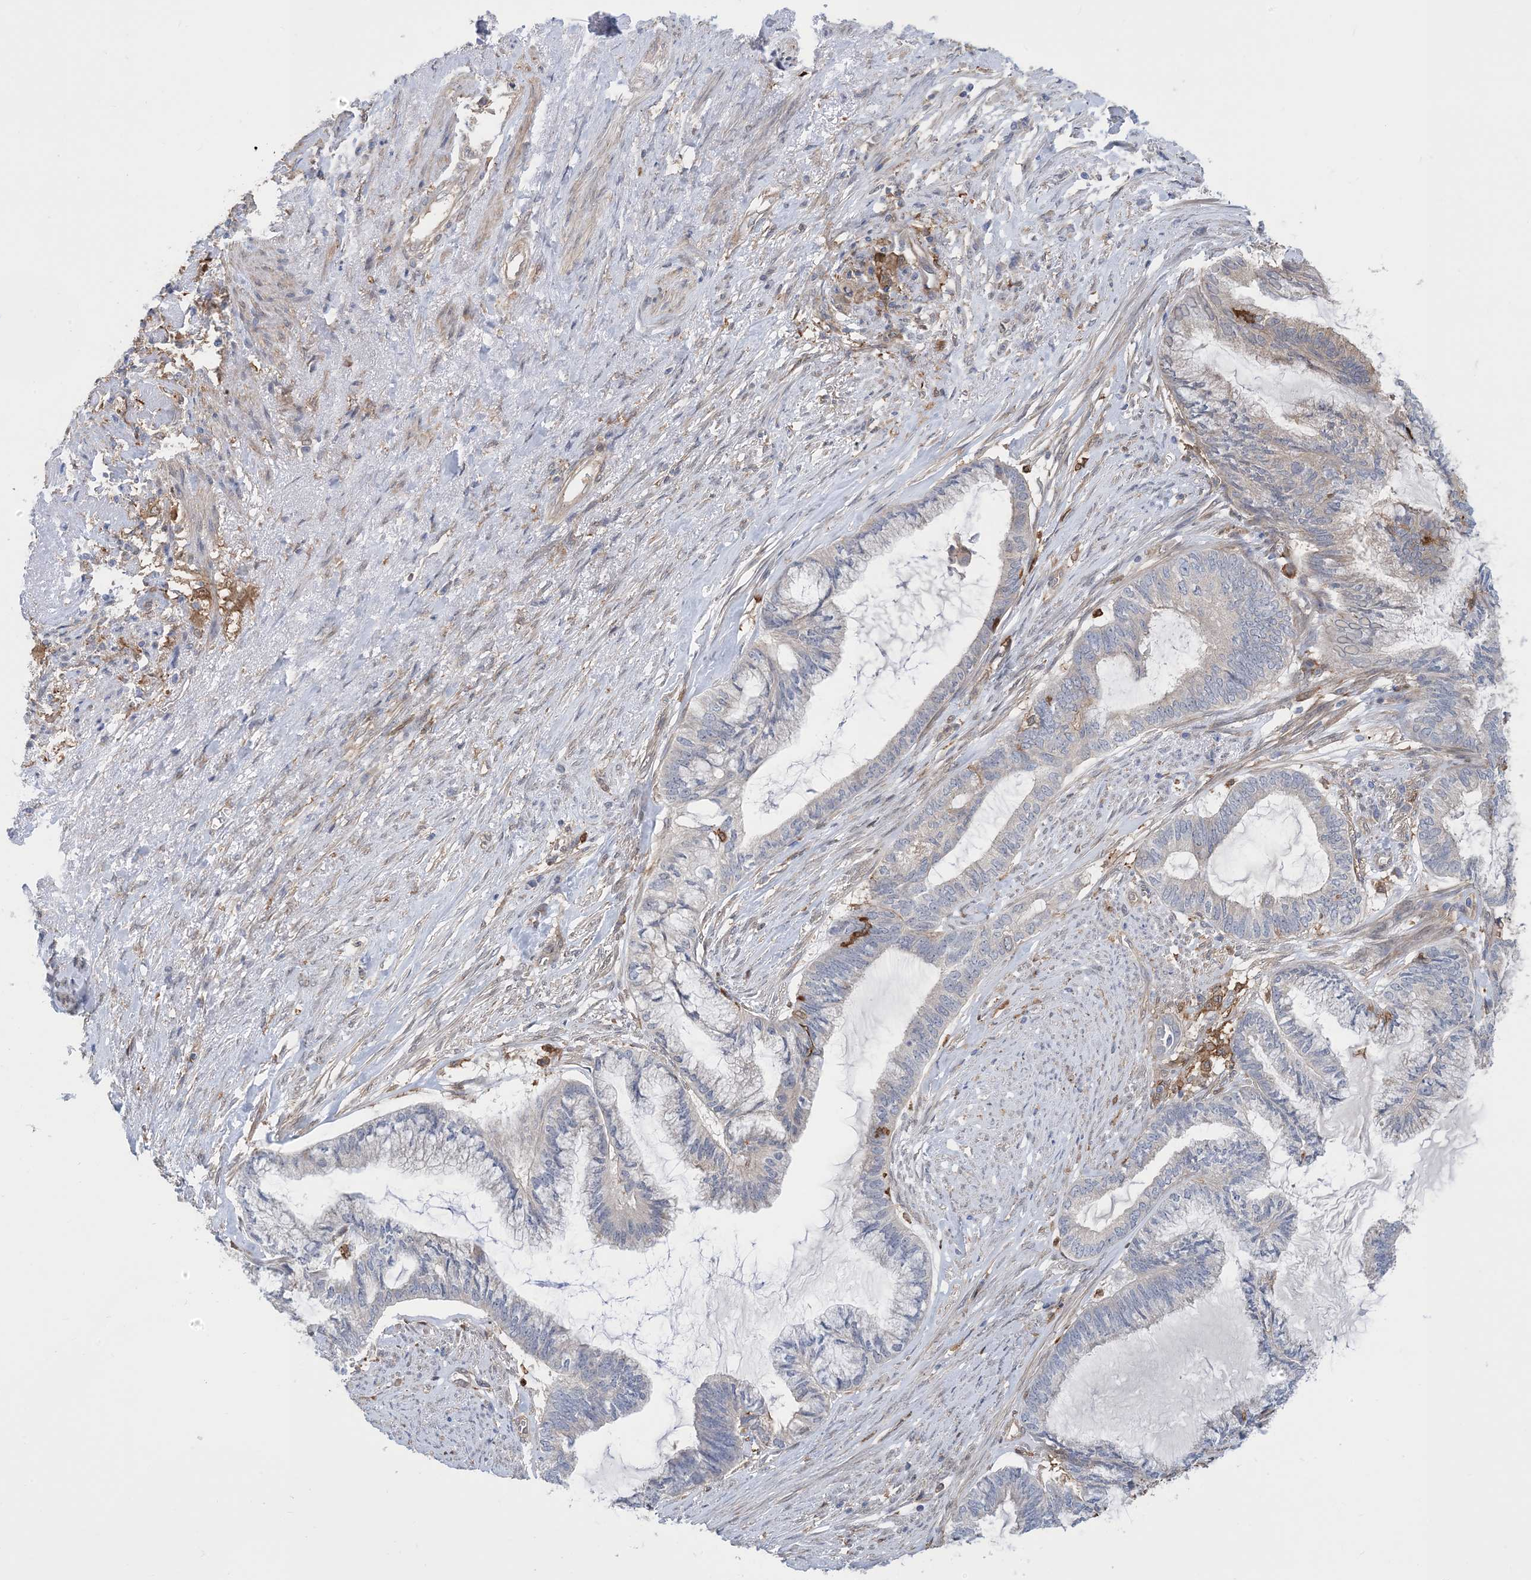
{"staining": {"intensity": "weak", "quantity": "<25%", "location": "cytoplasmic/membranous"}, "tissue": "endometrial cancer", "cell_type": "Tumor cells", "image_type": "cancer", "snomed": [{"axis": "morphology", "description": "Adenocarcinoma, NOS"}, {"axis": "topography", "description": "Endometrium"}], "caption": "High power microscopy photomicrograph of an IHC histopathology image of adenocarcinoma (endometrial), revealing no significant expression in tumor cells.", "gene": "HS1BP3", "patient": {"sex": "female", "age": 86}}